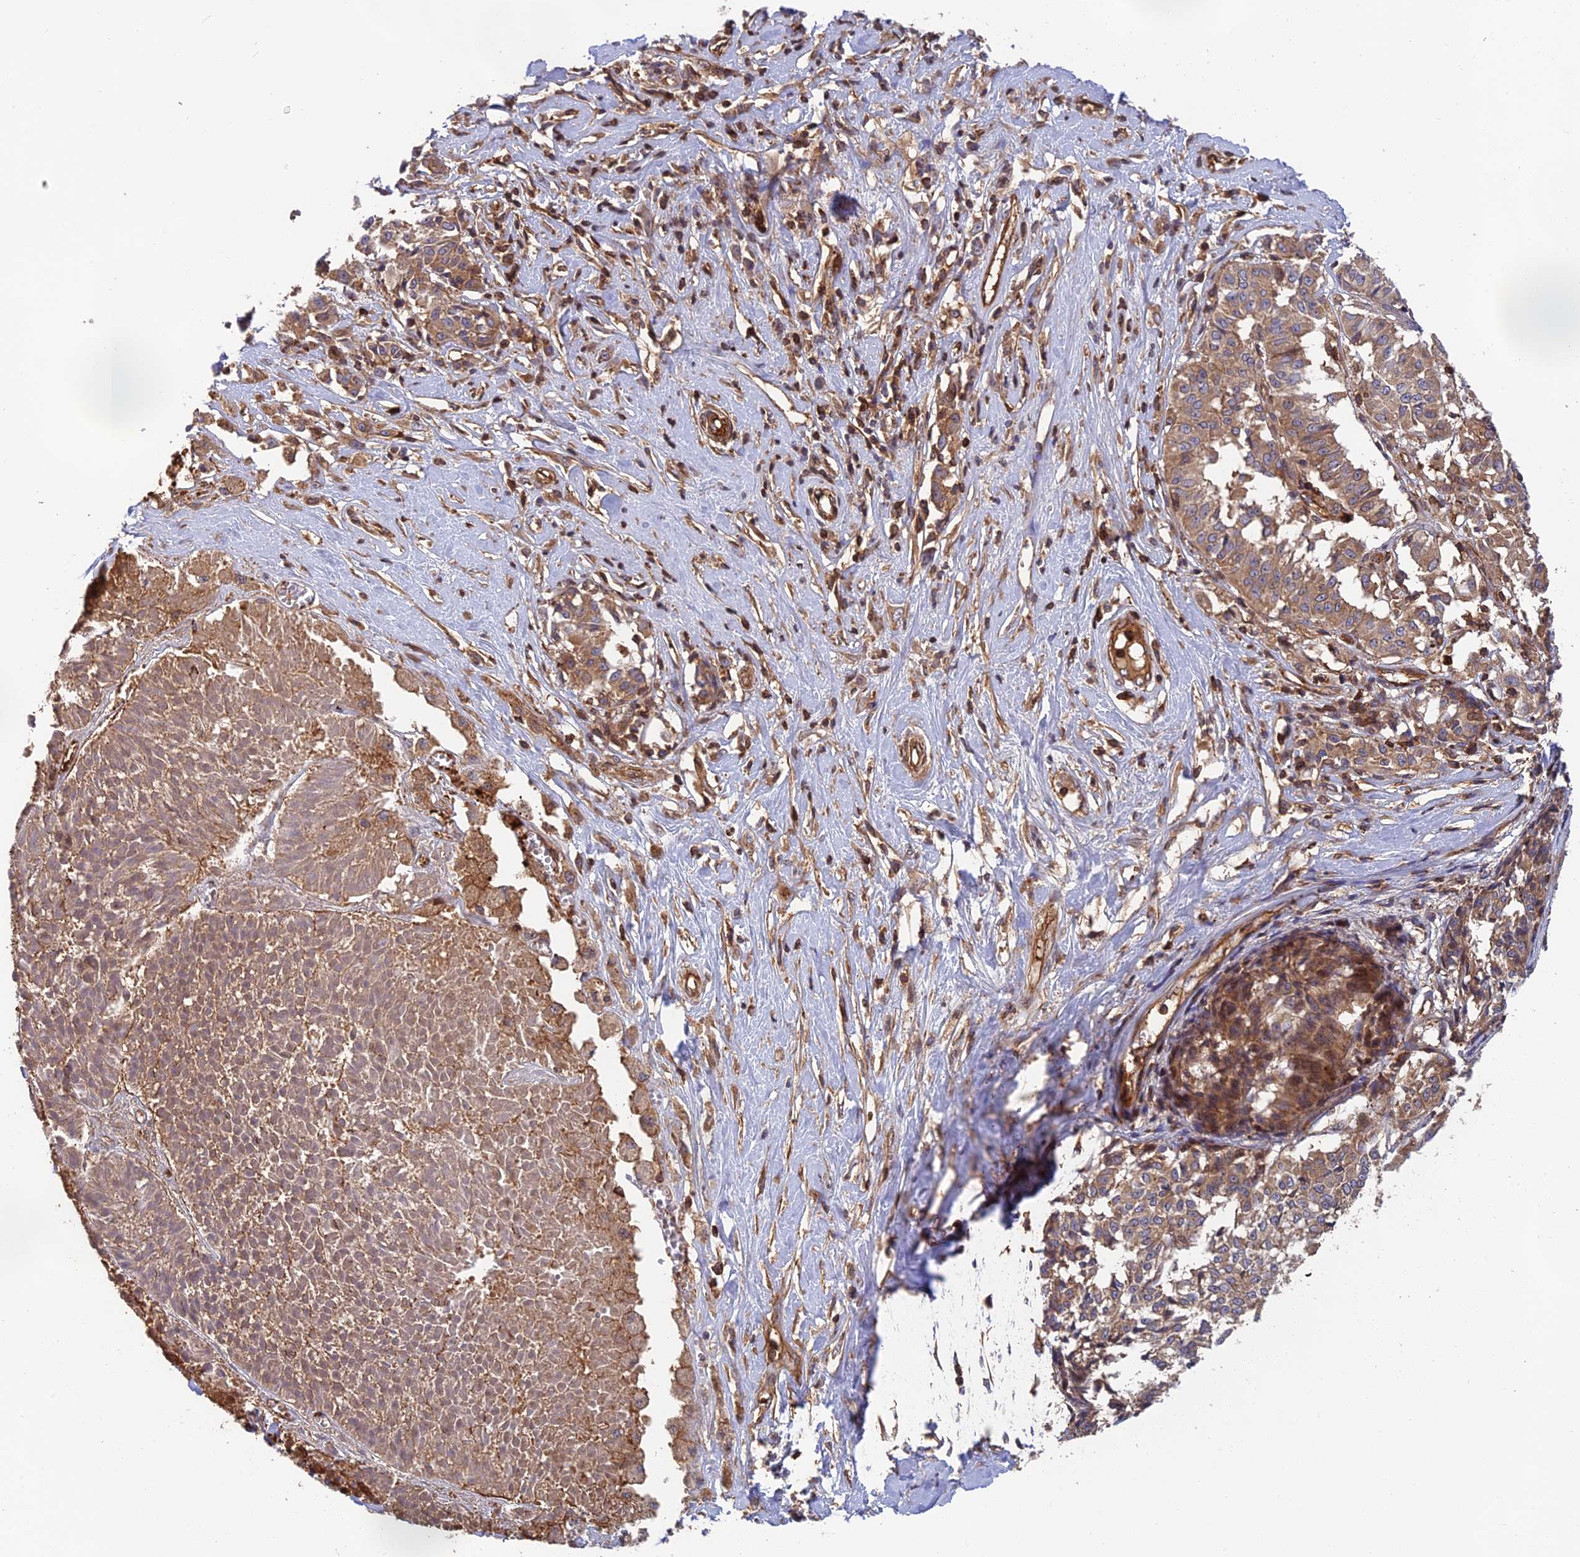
{"staining": {"intensity": "moderate", "quantity": ">75%", "location": "cytoplasmic/membranous"}, "tissue": "melanoma", "cell_type": "Tumor cells", "image_type": "cancer", "snomed": [{"axis": "morphology", "description": "Malignant melanoma, NOS"}, {"axis": "topography", "description": "Skin"}], "caption": "Melanoma tissue reveals moderate cytoplasmic/membranous positivity in approximately >75% of tumor cells, visualized by immunohistochemistry.", "gene": "OSBPL1A", "patient": {"sex": "female", "age": 72}}